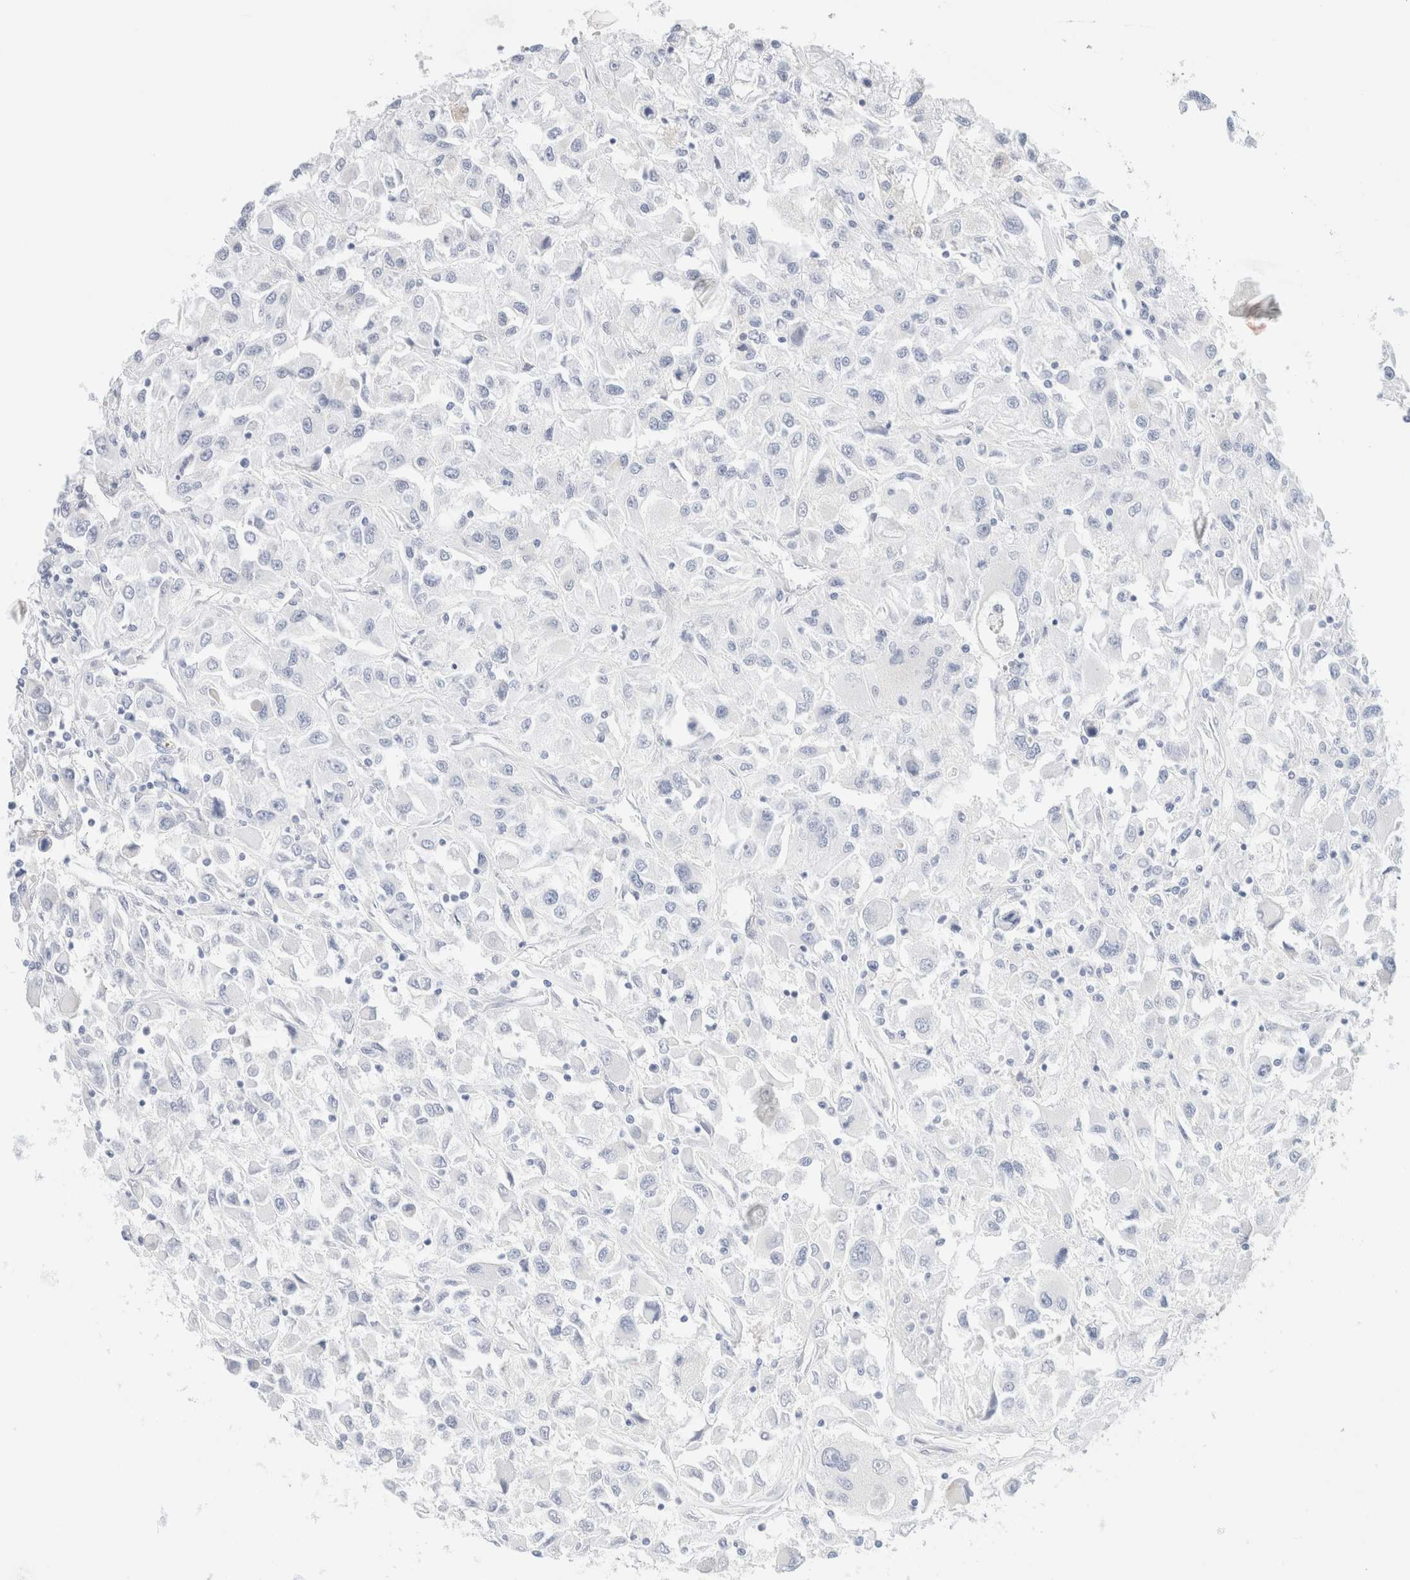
{"staining": {"intensity": "negative", "quantity": "none", "location": "none"}, "tissue": "renal cancer", "cell_type": "Tumor cells", "image_type": "cancer", "snomed": [{"axis": "morphology", "description": "Adenocarcinoma, NOS"}, {"axis": "topography", "description": "Kidney"}], "caption": "DAB immunohistochemical staining of renal adenocarcinoma exhibits no significant positivity in tumor cells. (DAB immunohistochemistry (IHC) visualized using brightfield microscopy, high magnification).", "gene": "DPYS", "patient": {"sex": "female", "age": 52}}